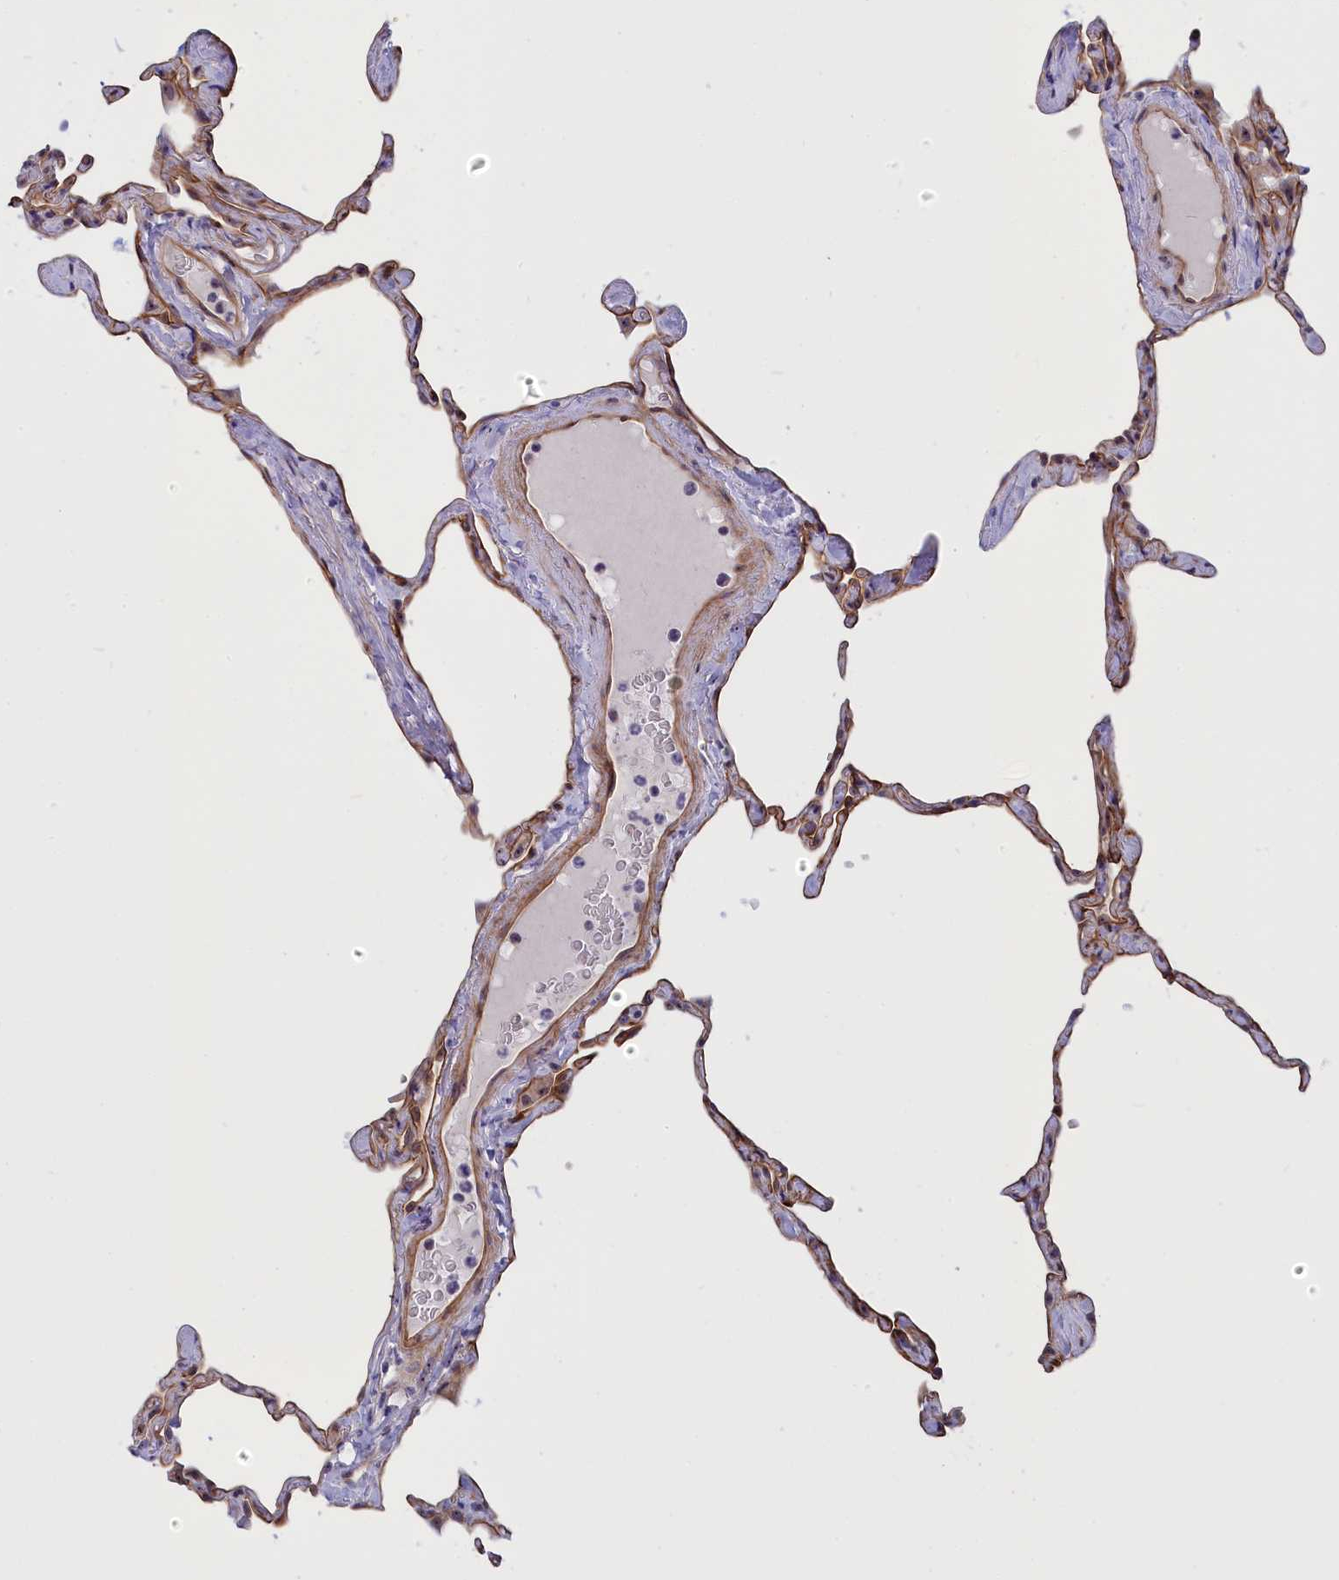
{"staining": {"intensity": "moderate", "quantity": ">75%", "location": "cytoplasmic/membranous"}, "tissue": "lung", "cell_type": "Alveolar cells", "image_type": "normal", "snomed": [{"axis": "morphology", "description": "Normal tissue, NOS"}, {"axis": "topography", "description": "Lung"}], "caption": "About >75% of alveolar cells in unremarkable lung exhibit moderate cytoplasmic/membranous protein staining as visualized by brown immunohistochemical staining.", "gene": "DBNDD1", "patient": {"sex": "male", "age": 65}}